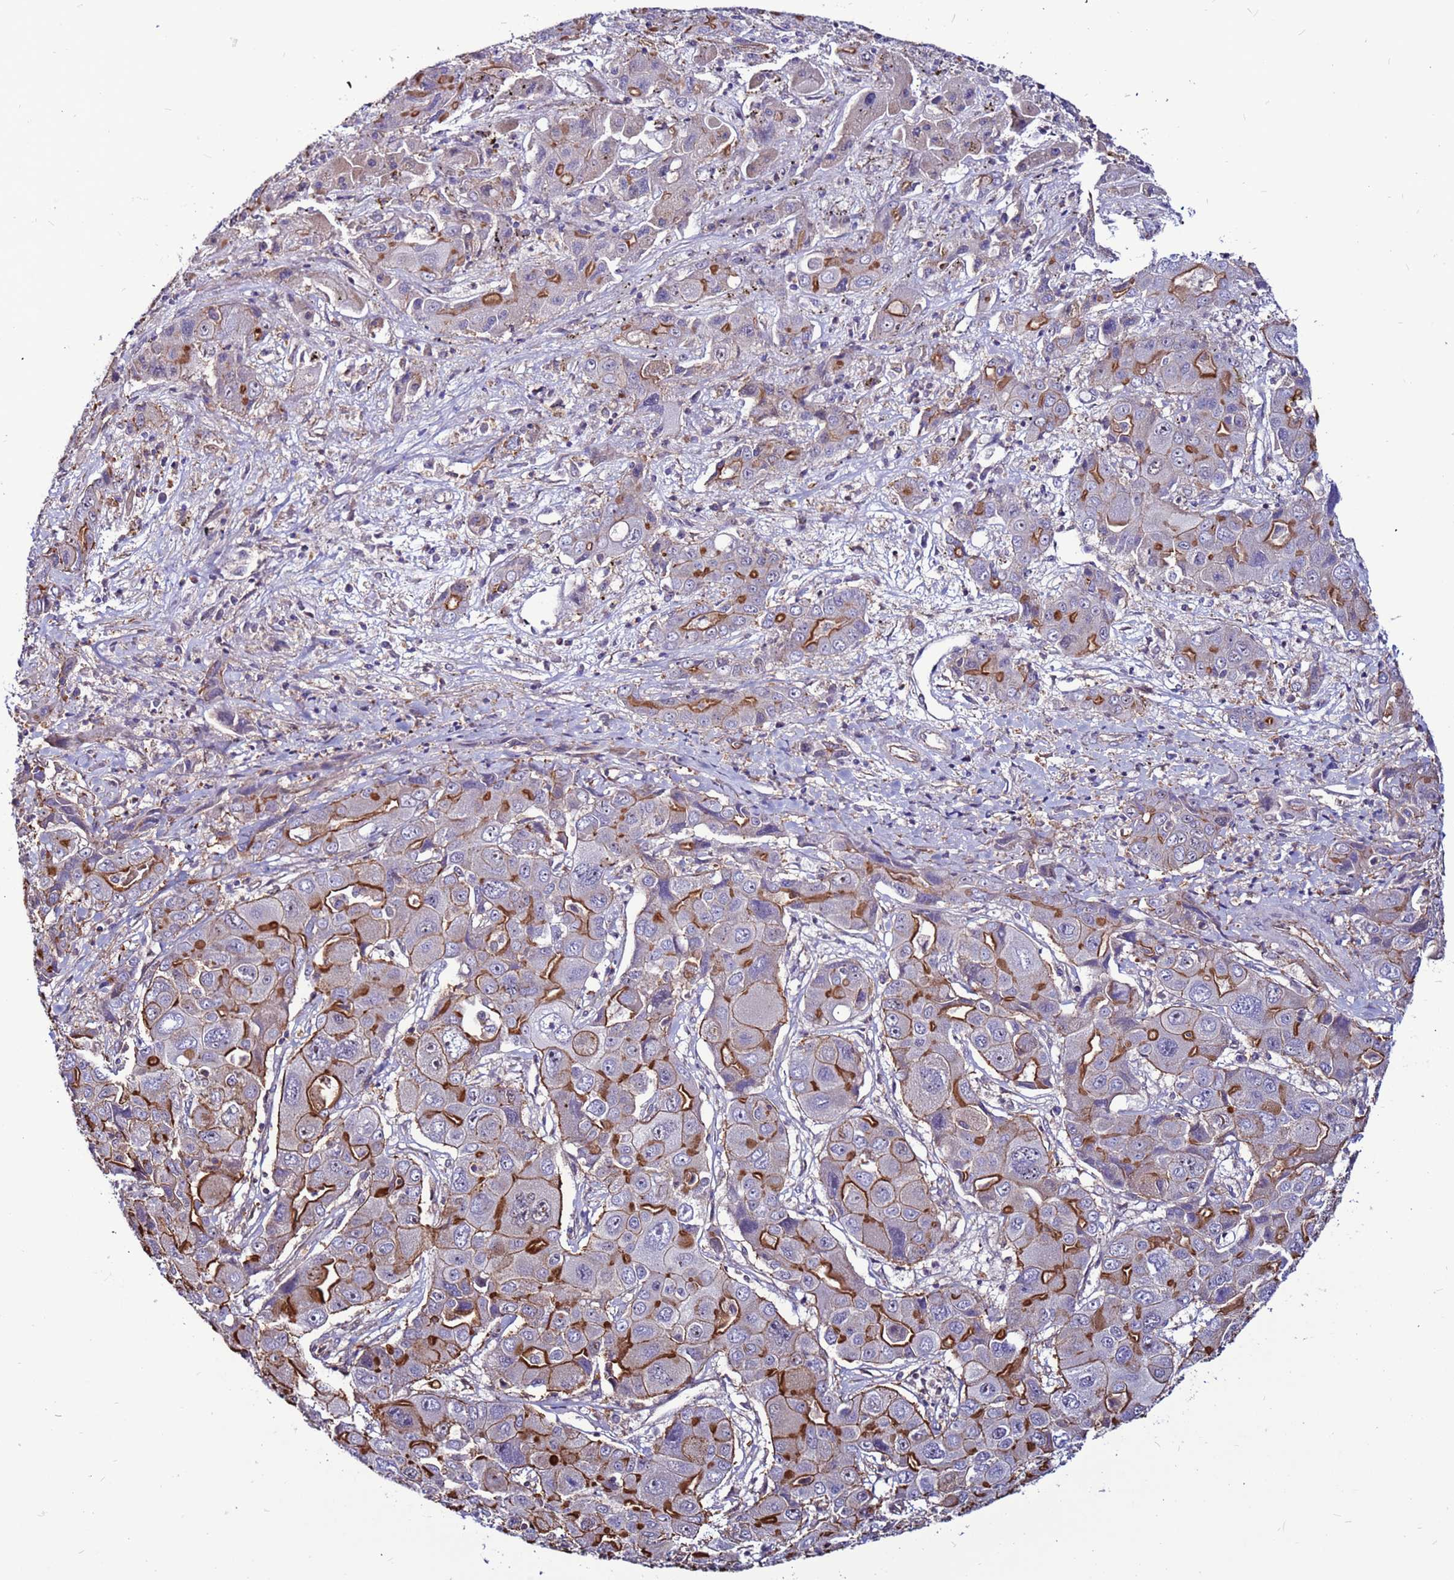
{"staining": {"intensity": "strong", "quantity": "25%-75%", "location": "cytoplasmic/membranous"}, "tissue": "liver cancer", "cell_type": "Tumor cells", "image_type": "cancer", "snomed": [{"axis": "morphology", "description": "Cholangiocarcinoma"}, {"axis": "topography", "description": "Liver"}], "caption": "Protein expression analysis of cholangiocarcinoma (liver) reveals strong cytoplasmic/membranous expression in about 25%-75% of tumor cells.", "gene": "NRN1L", "patient": {"sex": "male", "age": 67}}